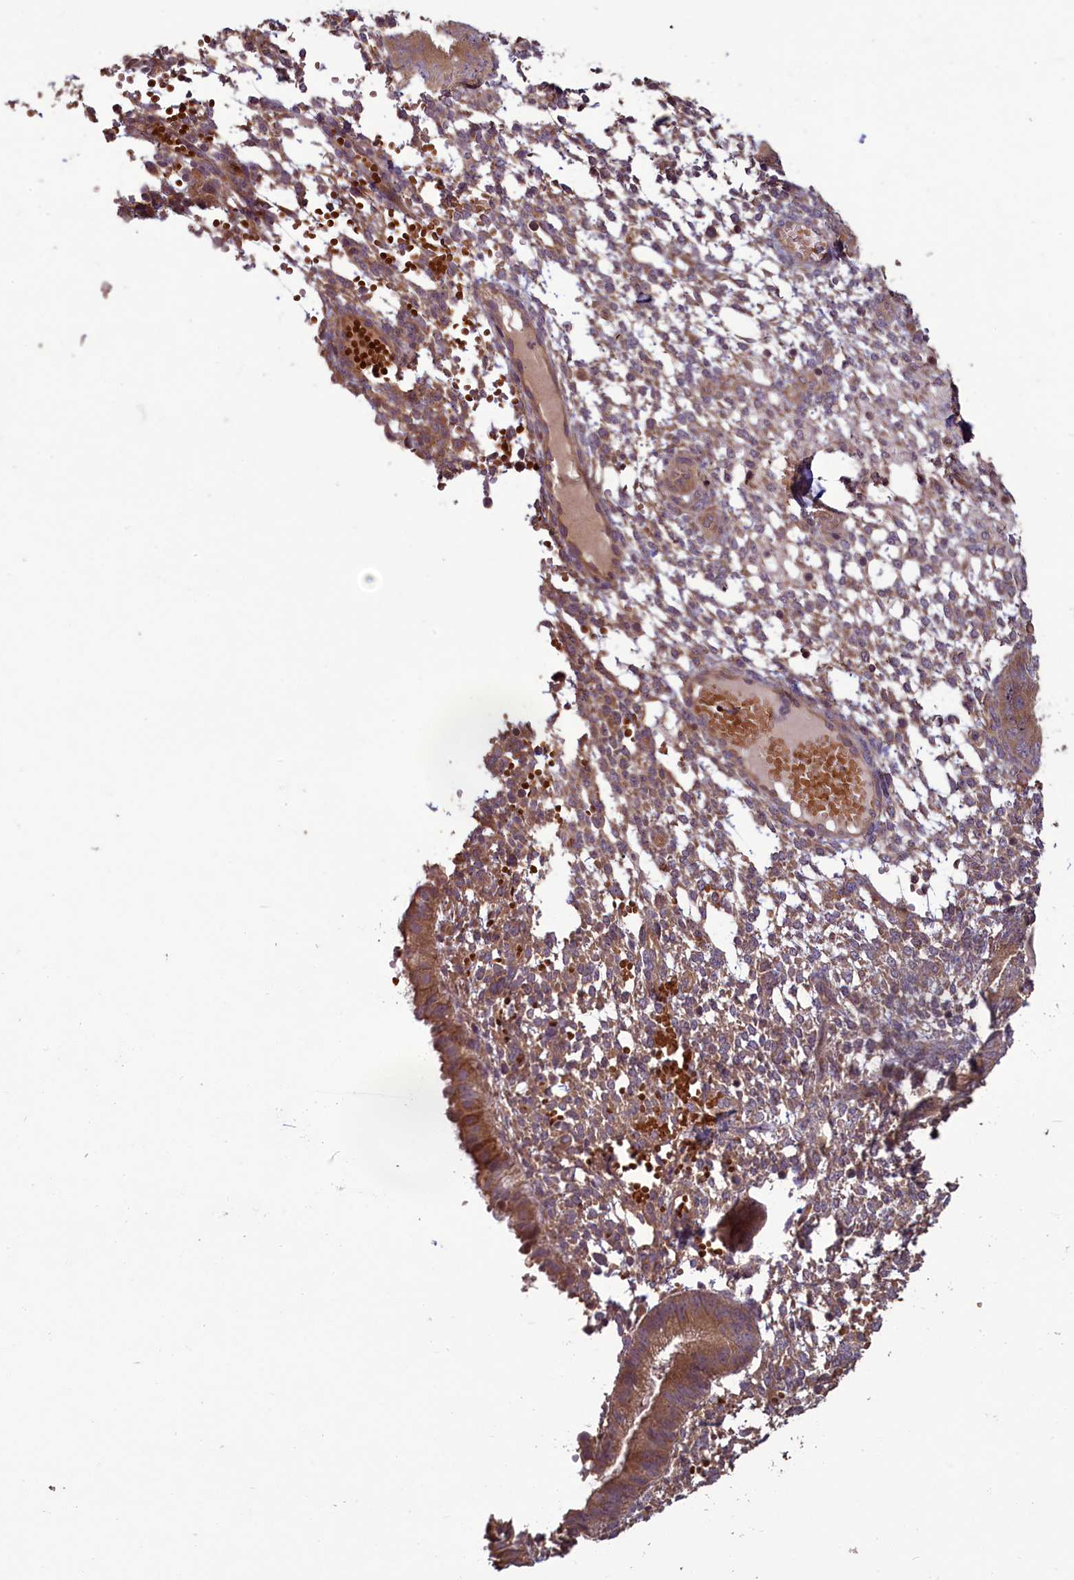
{"staining": {"intensity": "weak", "quantity": "25%-75%", "location": "cytoplasmic/membranous"}, "tissue": "endometrium", "cell_type": "Cells in endometrial stroma", "image_type": "normal", "snomed": [{"axis": "morphology", "description": "Normal tissue, NOS"}, {"axis": "topography", "description": "Endometrium"}], "caption": "A brown stain labels weak cytoplasmic/membranous positivity of a protein in cells in endometrial stroma of benign human endometrium. Nuclei are stained in blue.", "gene": "CIAO2B", "patient": {"sex": "female", "age": 49}}